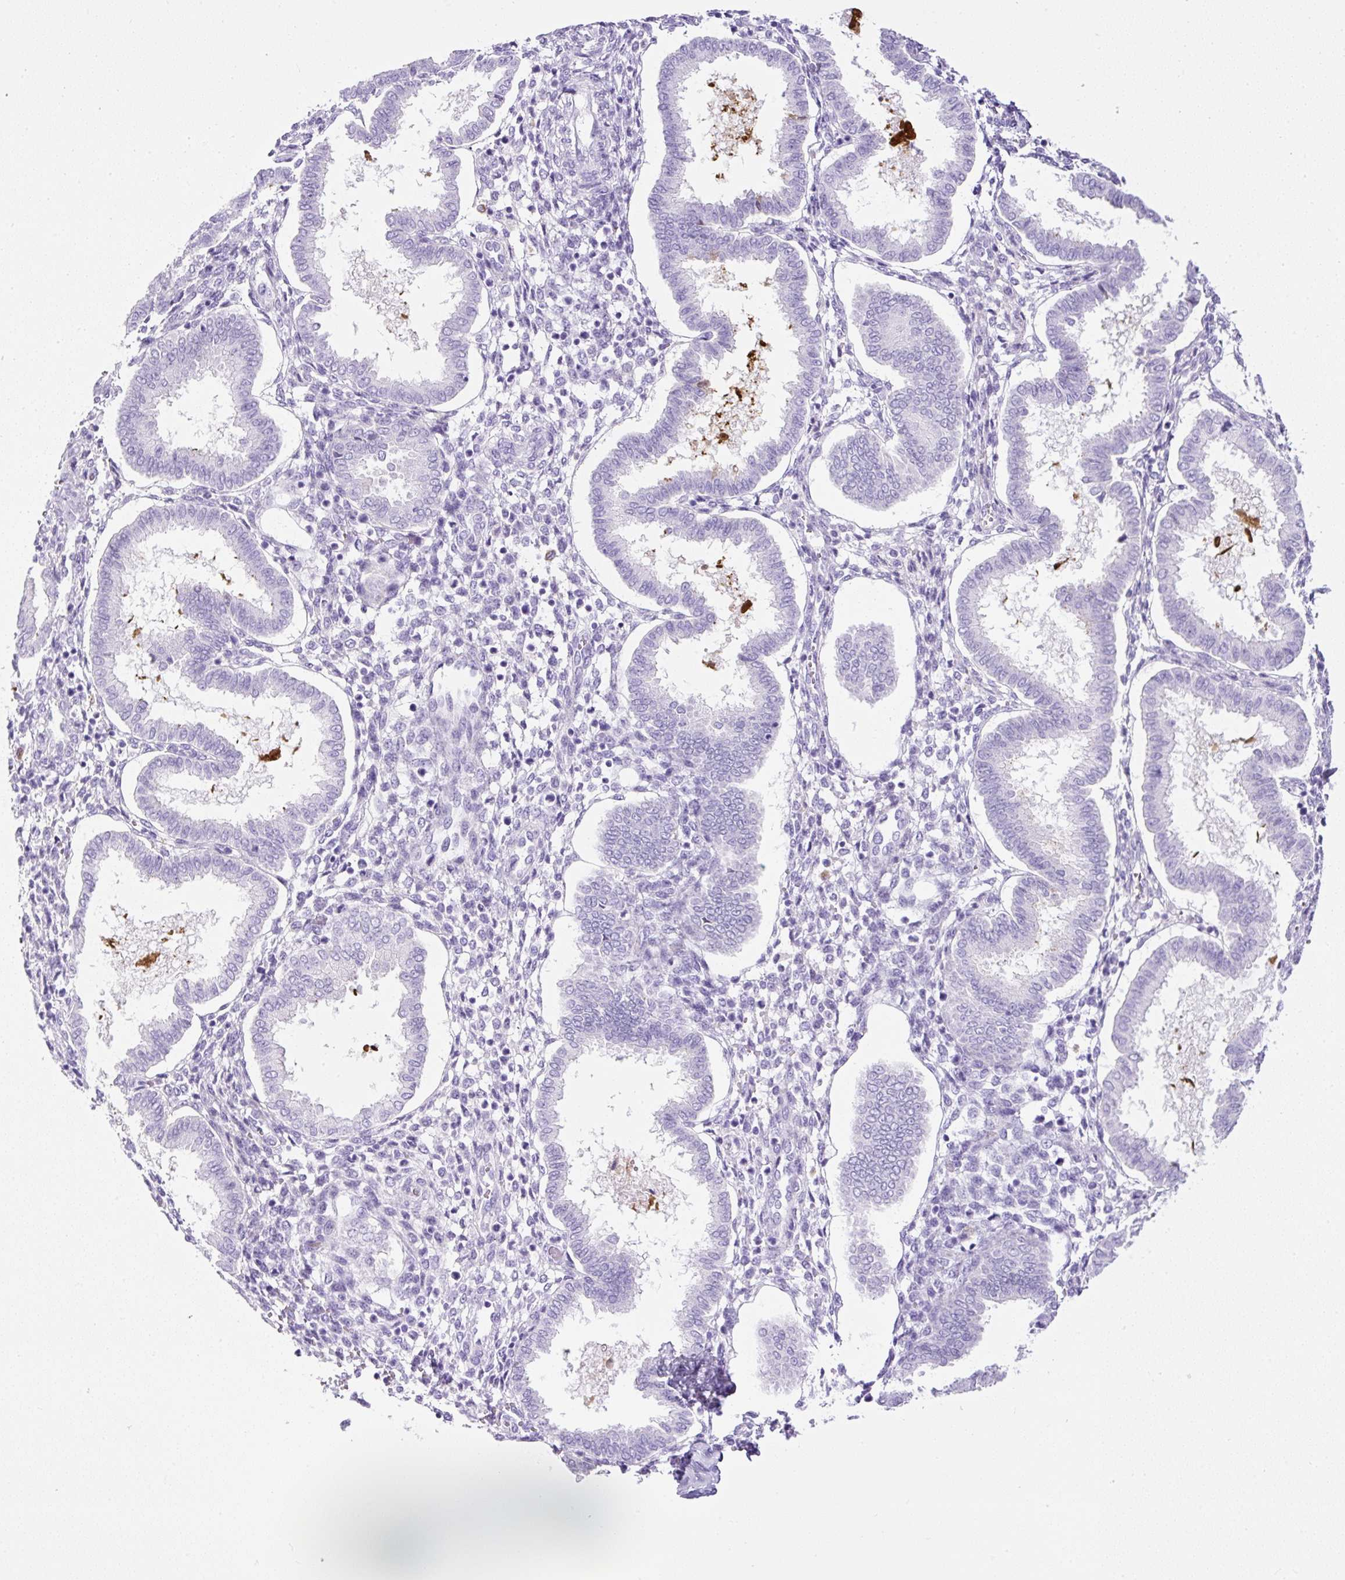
{"staining": {"intensity": "negative", "quantity": "none", "location": "none"}, "tissue": "endometrium", "cell_type": "Cells in endometrial stroma", "image_type": "normal", "snomed": [{"axis": "morphology", "description": "Normal tissue, NOS"}, {"axis": "topography", "description": "Endometrium"}], "caption": "Immunohistochemistry image of benign endometrium stained for a protein (brown), which reveals no expression in cells in endometrial stroma.", "gene": "TMEM200B", "patient": {"sex": "female", "age": 24}}